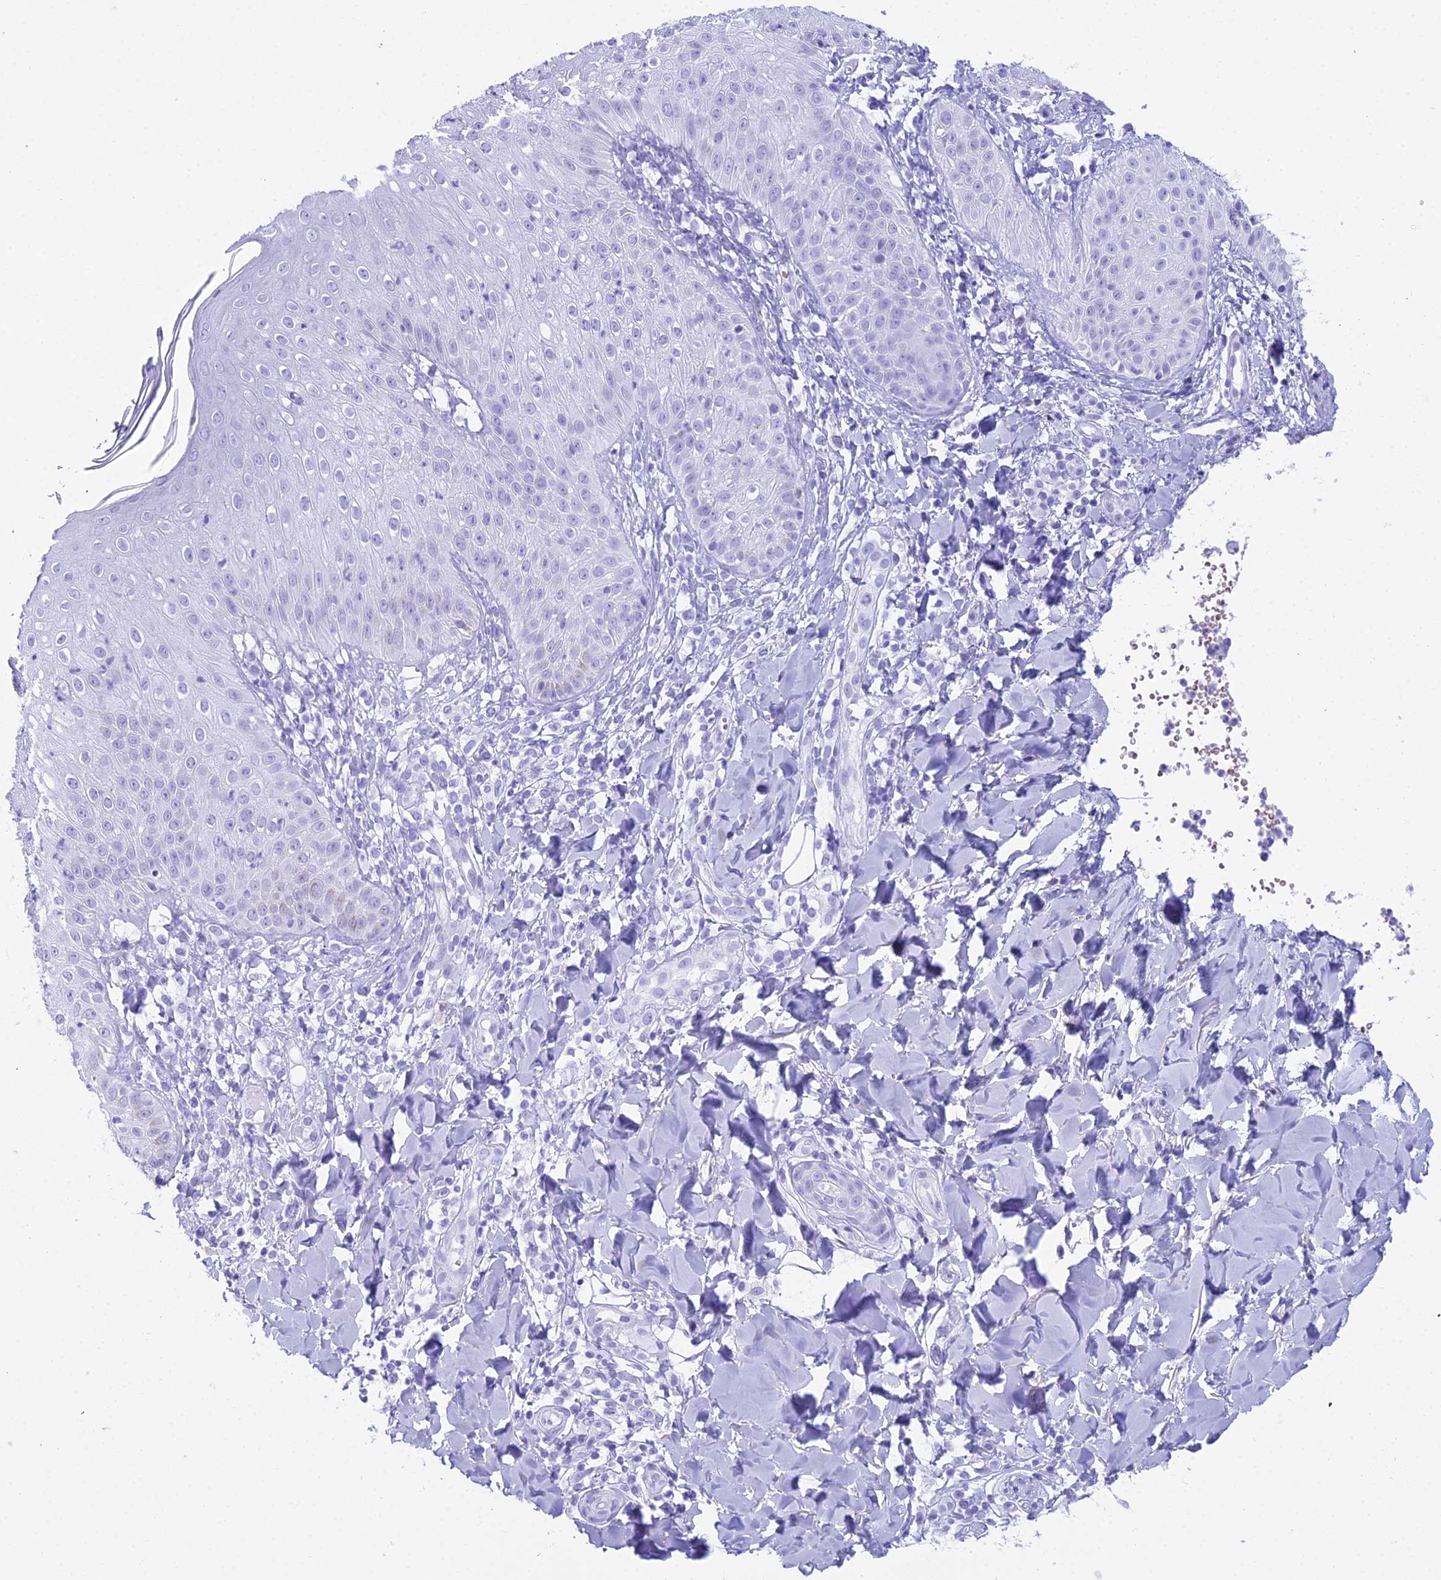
{"staining": {"intensity": "moderate", "quantity": "<25%", "location": "nuclear"}, "tissue": "skin", "cell_type": "Epidermal cells", "image_type": "normal", "snomed": [{"axis": "morphology", "description": "Normal tissue, NOS"}, {"axis": "morphology", "description": "Inflammation, NOS"}, {"axis": "topography", "description": "Soft tissue"}, {"axis": "topography", "description": "Anal"}], "caption": "Immunohistochemical staining of benign skin exhibits low levels of moderate nuclear positivity in about <25% of epidermal cells. (DAB IHC with brightfield microscopy, high magnification).", "gene": "RNPS1", "patient": {"sex": "female", "age": 15}}